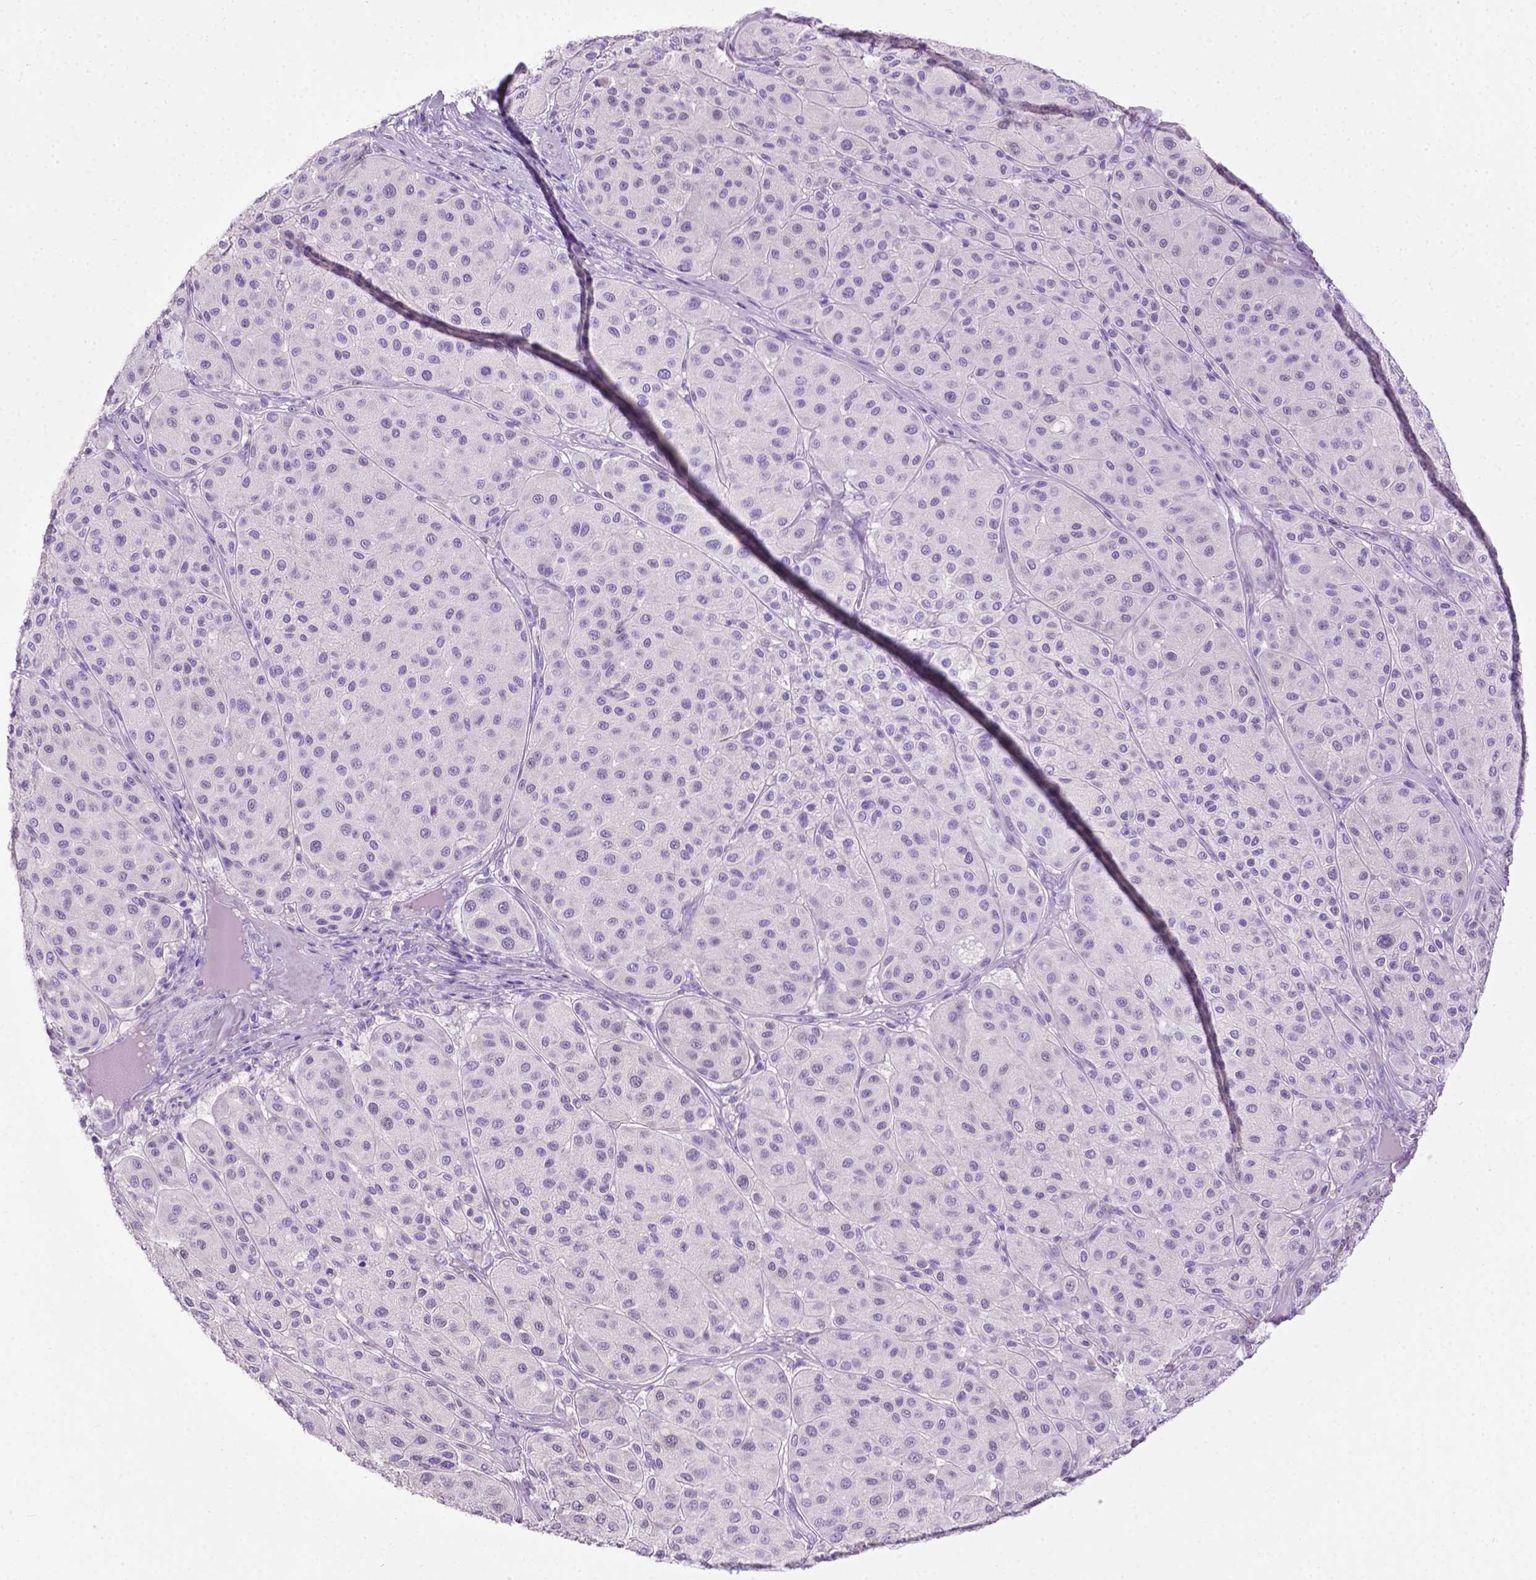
{"staining": {"intensity": "negative", "quantity": "none", "location": "none"}, "tissue": "melanoma", "cell_type": "Tumor cells", "image_type": "cancer", "snomed": [{"axis": "morphology", "description": "Malignant melanoma, Metastatic site"}, {"axis": "topography", "description": "Smooth muscle"}], "caption": "Protein analysis of malignant melanoma (metastatic site) demonstrates no significant positivity in tumor cells. (DAB (3,3'-diaminobenzidine) immunohistochemistry, high magnification).", "gene": "LELP1", "patient": {"sex": "male", "age": 41}}